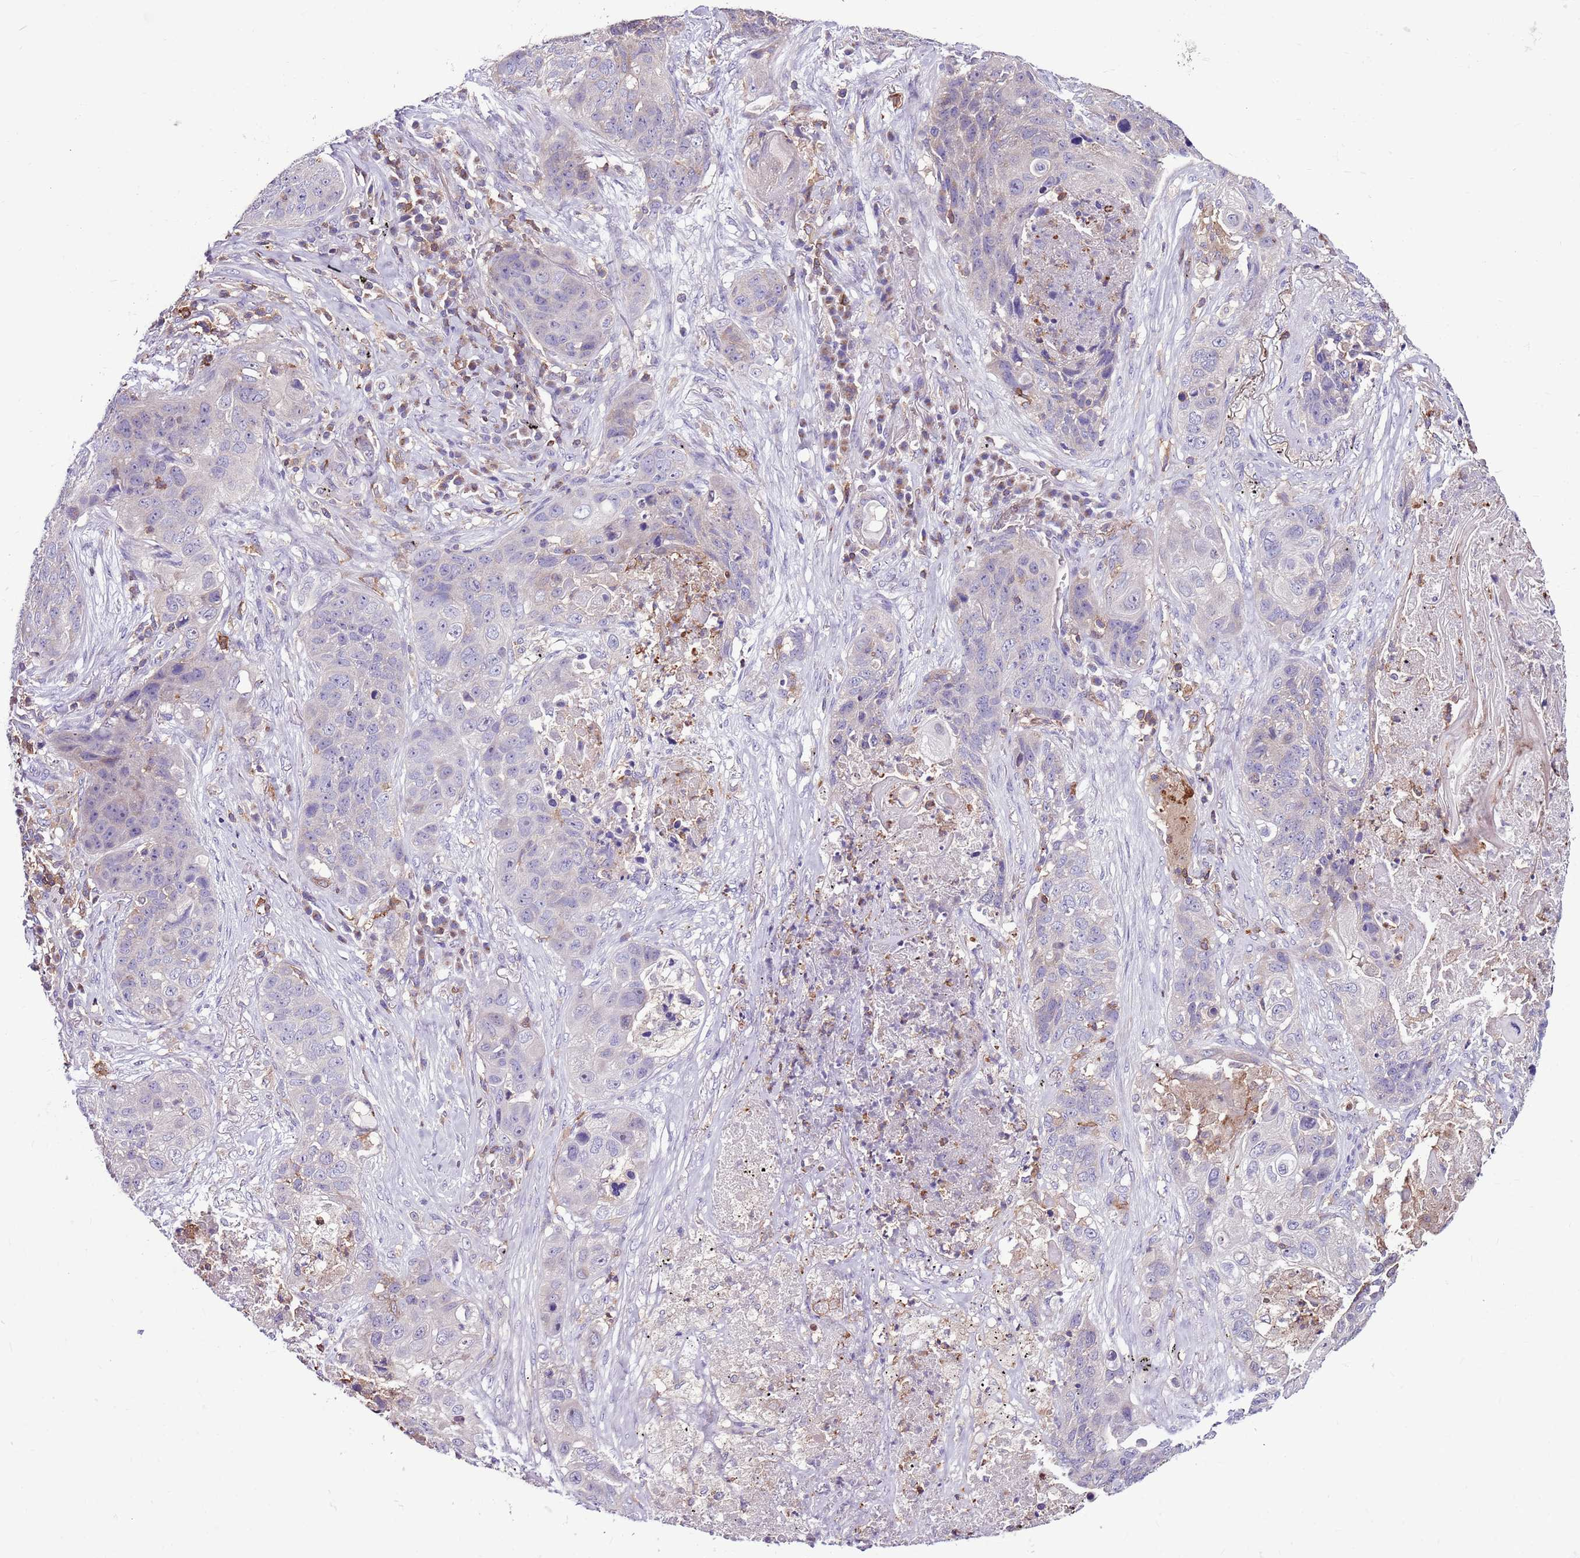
{"staining": {"intensity": "negative", "quantity": "none", "location": "none"}, "tissue": "lung cancer", "cell_type": "Tumor cells", "image_type": "cancer", "snomed": [{"axis": "morphology", "description": "Squamous cell carcinoma, NOS"}, {"axis": "topography", "description": "Lung"}], "caption": "Micrograph shows no significant protein expression in tumor cells of lung cancer (squamous cell carcinoma).", "gene": "ZSWIM1", "patient": {"sex": "female", "age": 63}}